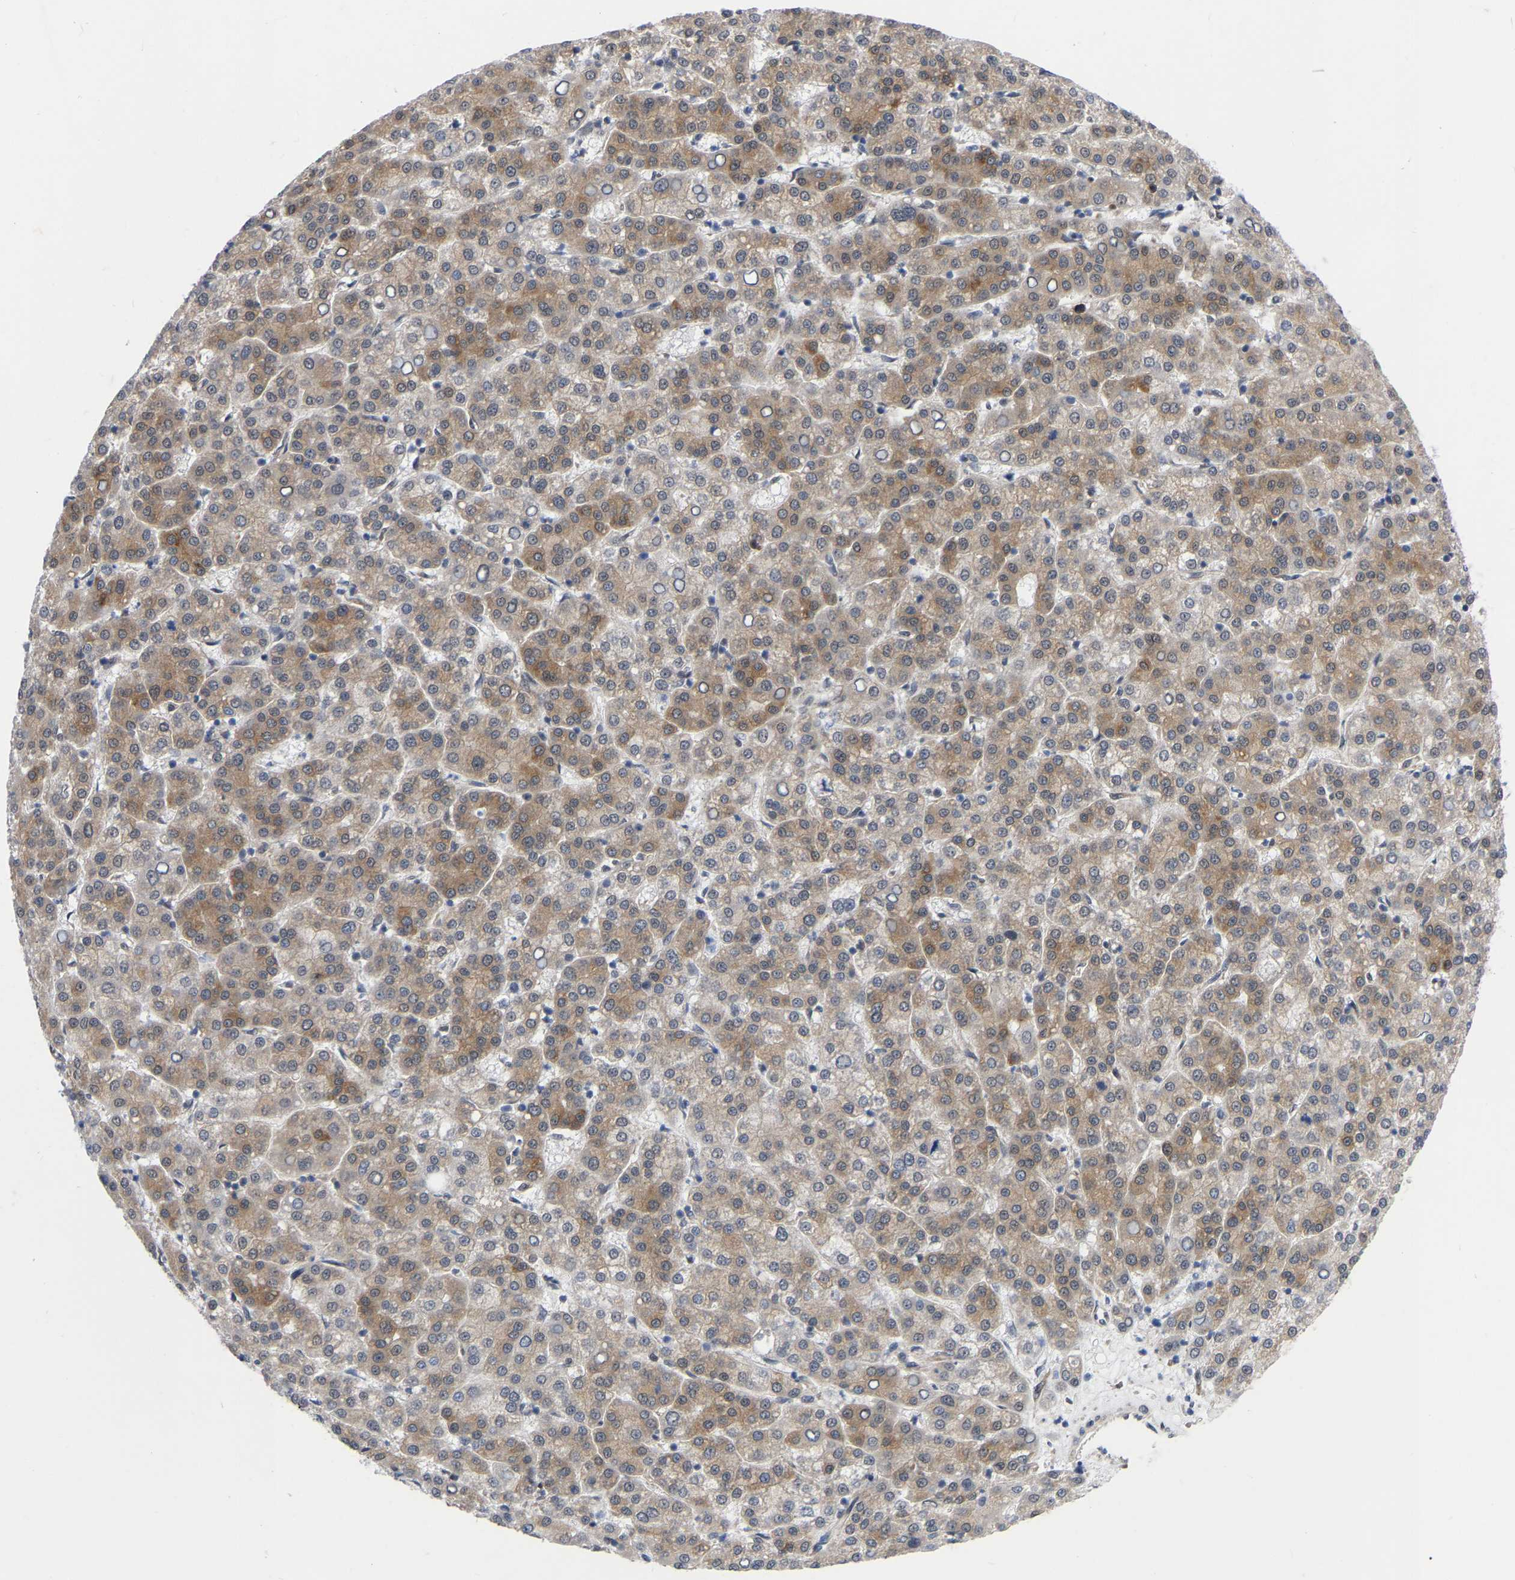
{"staining": {"intensity": "moderate", "quantity": ">75%", "location": "cytoplasmic/membranous"}, "tissue": "liver cancer", "cell_type": "Tumor cells", "image_type": "cancer", "snomed": [{"axis": "morphology", "description": "Carcinoma, Hepatocellular, NOS"}, {"axis": "topography", "description": "Liver"}], "caption": "The image displays staining of hepatocellular carcinoma (liver), revealing moderate cytoplasmic/membranous protein positivity (brown color) within tumor cells.", "gene": "UBE4B", "patient": {"sex": "female", "age": 58}}